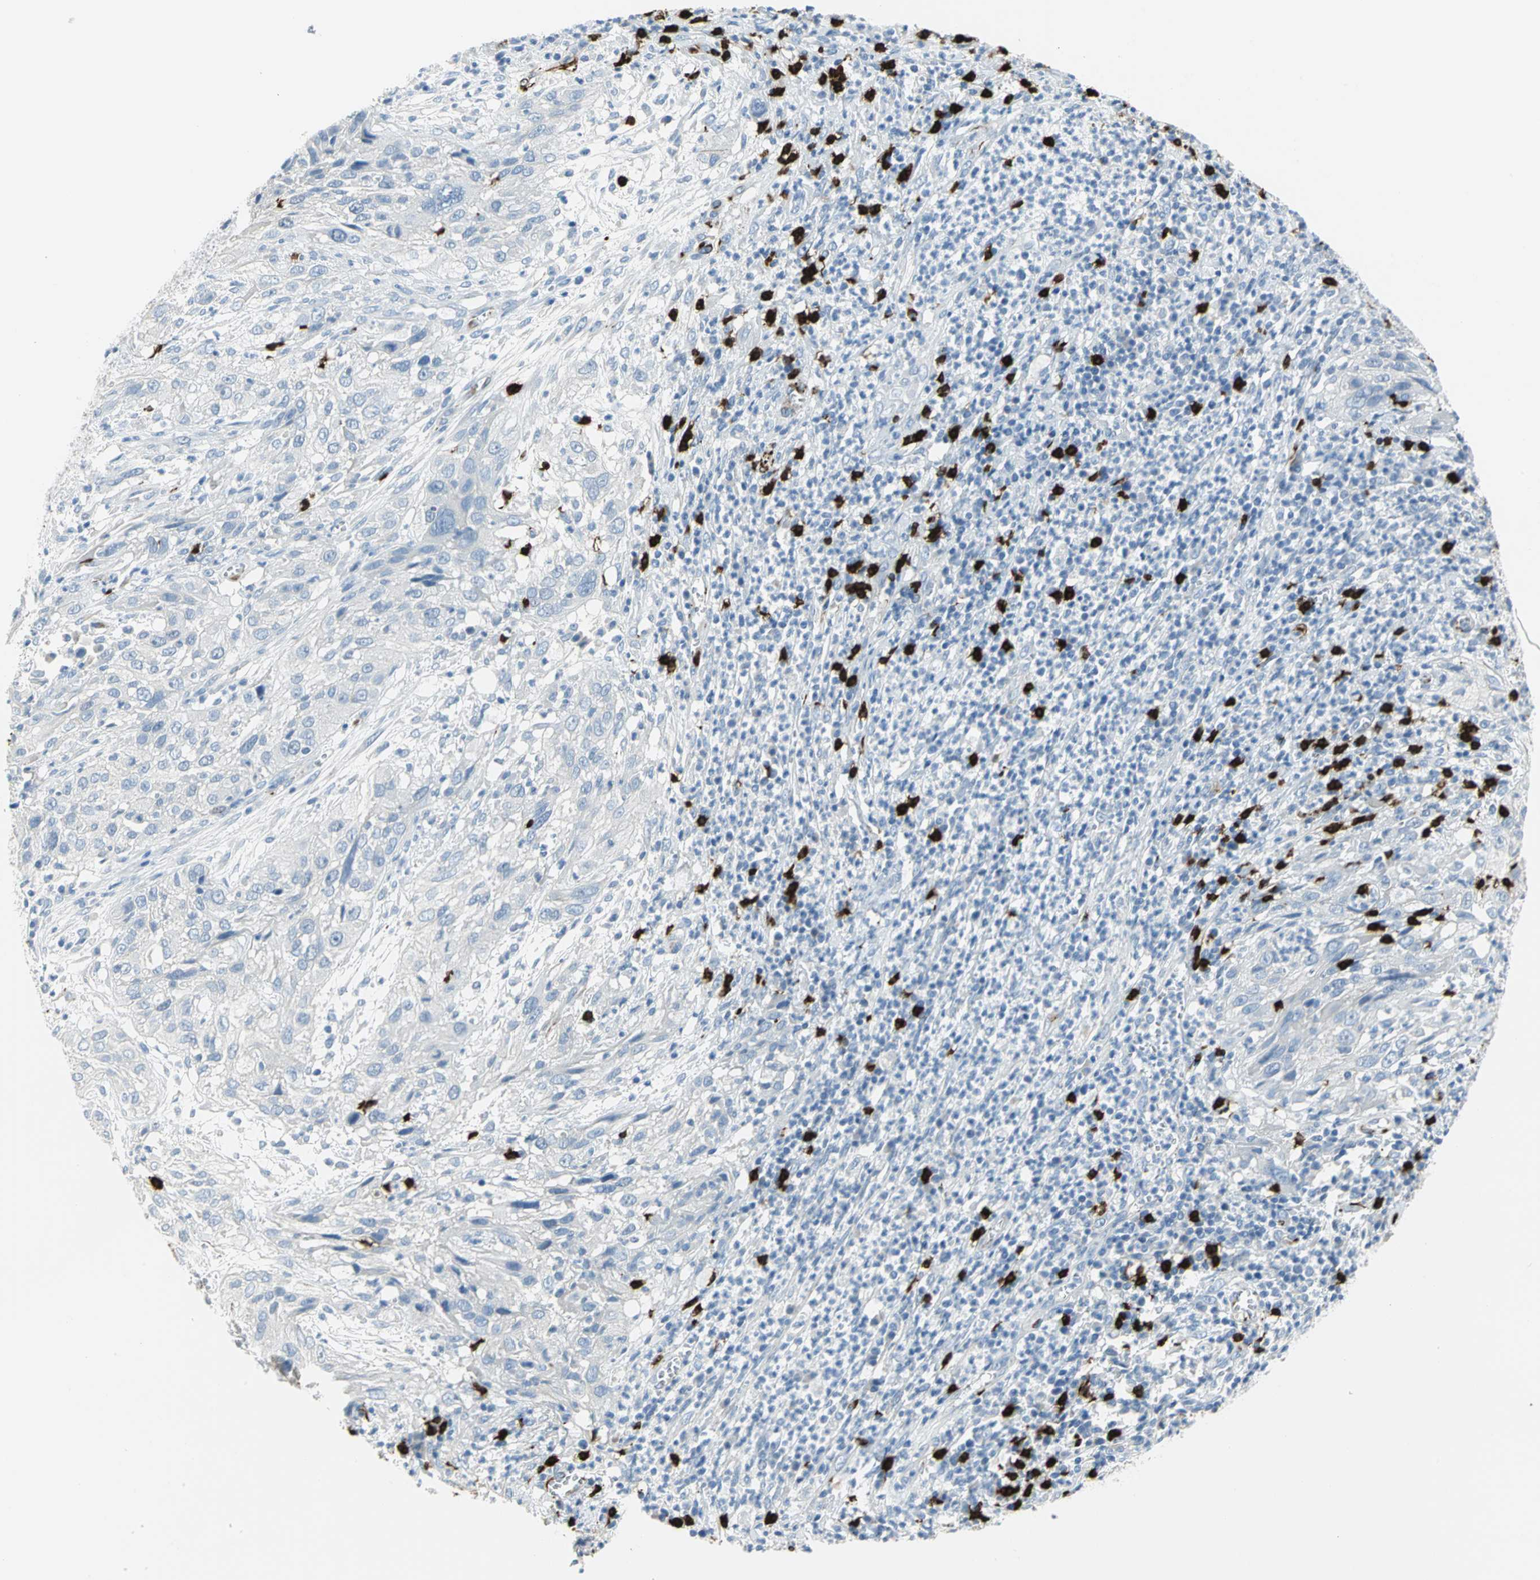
{"staining": {"intensity": "negative", "quantity": "none", "location": "none"}, "tissue": "cervical cancer", "cell_type": "Tumor cells", "image_type": "cancer", "snomed": [{"axis": "morphology", "description": "Squamous cell carcinoma, NOS"}, {"axis": "topography", "description": "Cervix"}], "caption": "High magnification brightfield microscopy of squamous cell carcinoma (cervical) stained with DAB (3,3'-diaminobenzidine) (brown) and counterstained with hematoxylin (blue): tumor cells show no significant staining.", "gene": "ALOX15", "patient": {"sex": "female", "age": 32}}